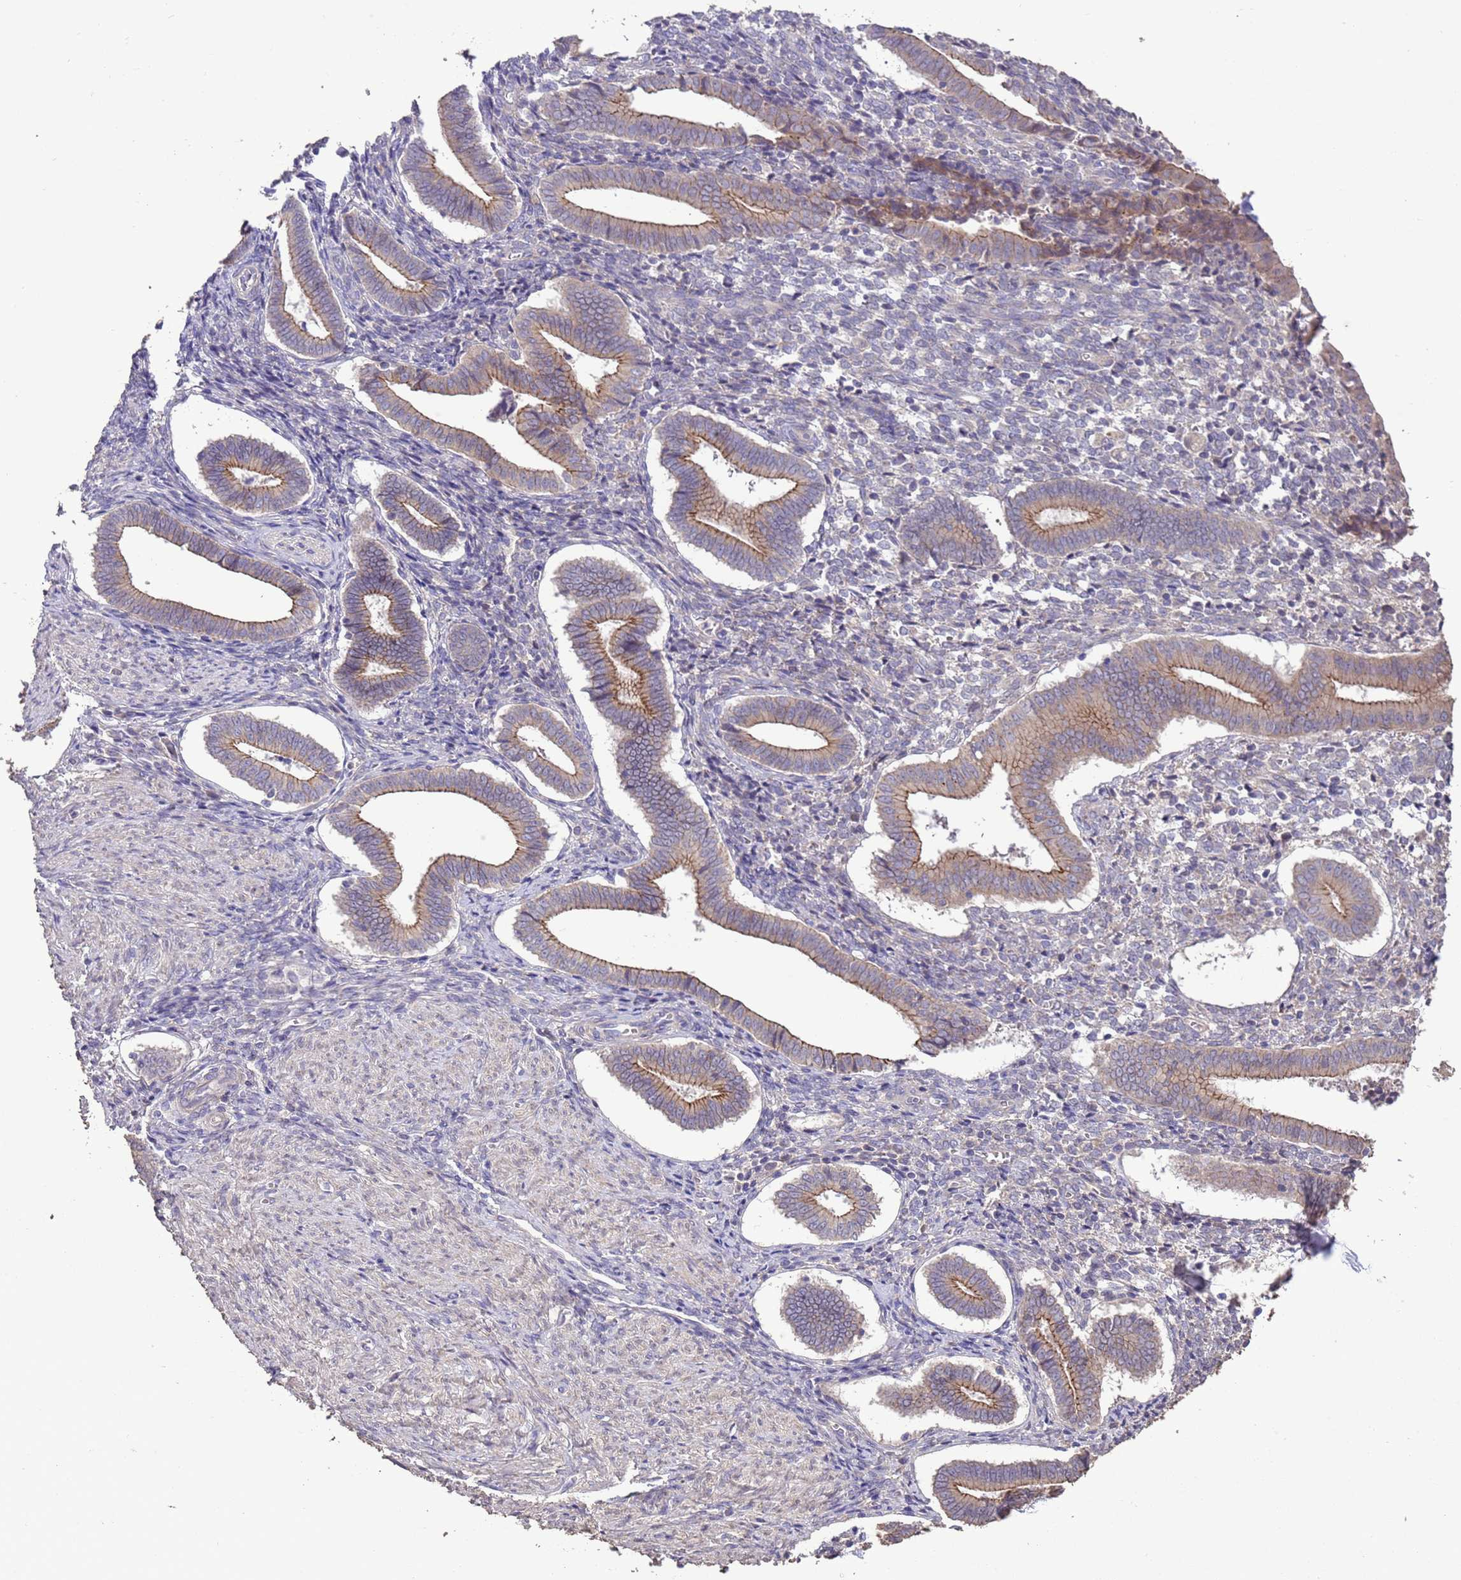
{"staining": {"intensity": "negative", "quantity": "none", "location": "none"}, "tissue": "endometrium", "cell_type": "Cells in endometrial stroma", "image_type": "normal", "snomed": [{"axis": "morphology", "description": "Normal tissue, NOS"}, {"axis": "topography", "description": "Other"}, {"axis": "topography", "description": "Endometrium"}], "caption": "Immunohistochemistry photomicrograph of unremarkable human endometrium stained for a protein (brown), which reveals no staining in cells in endometrial stroma. (DAB immunohistochemistry with hematoxylin counter stain).", "gene": "SLC9B2", "patient": {"sex": "female", "age": 44}}